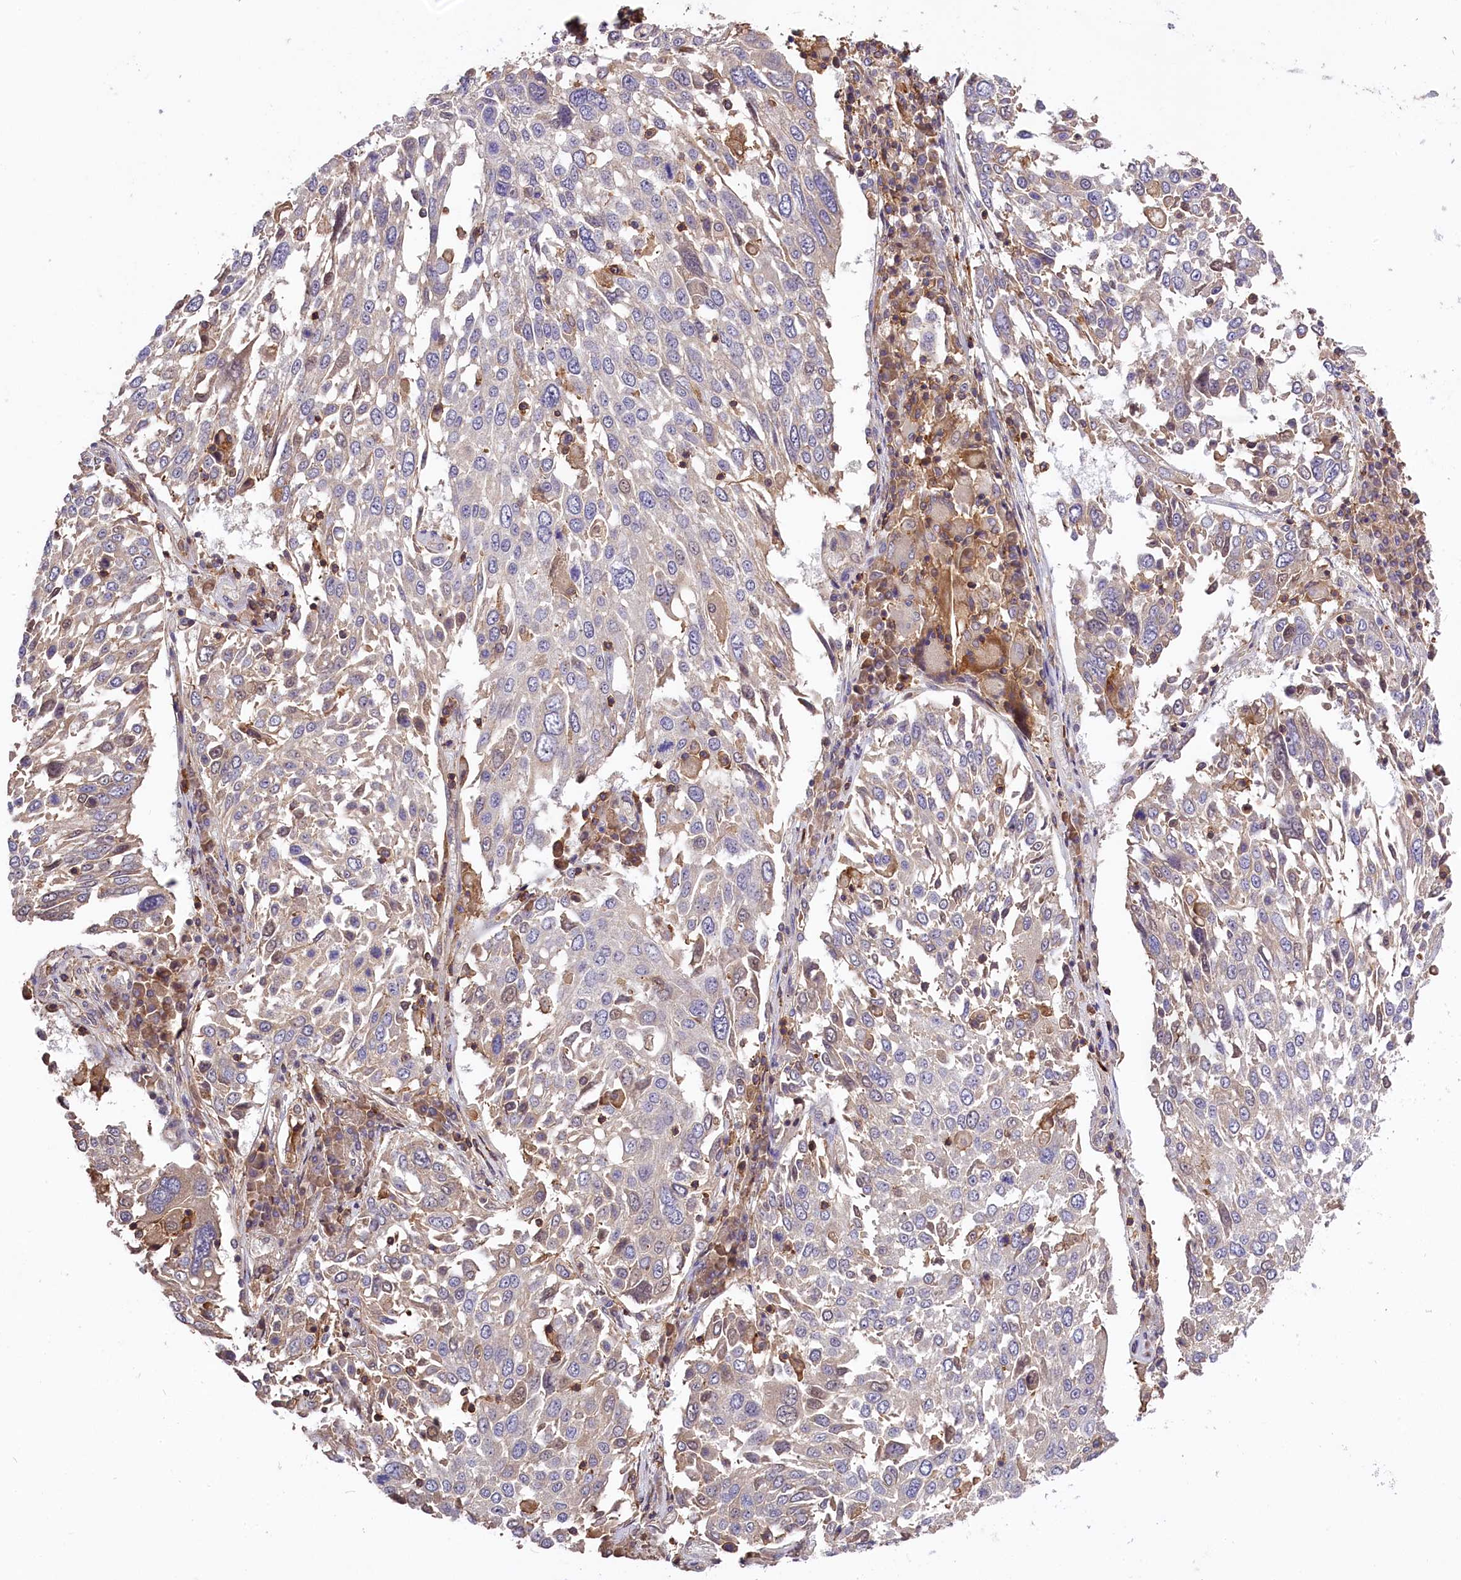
{"staining": {"intensity": "negative", "quantity": "none", "location": "none"}, "tissue": "lung cancer", "cell_type": "Tumor cells", "image_type": "cancer", "snomed": [{"axis": "morphology", "description": "Squamous cell carcinoma, NOS"}, {"axis": "topography", "description": "Lung"}], "caption": "The immunohistochemistry (IHC) histopathology image has no significant expression in tumor cells of lung squamous cell carcinoma tissue. (IHC, brightfield microscopy, high magnification).", "gene": "SKIDA1", "patient": {"sex": "male", "age": 65}}